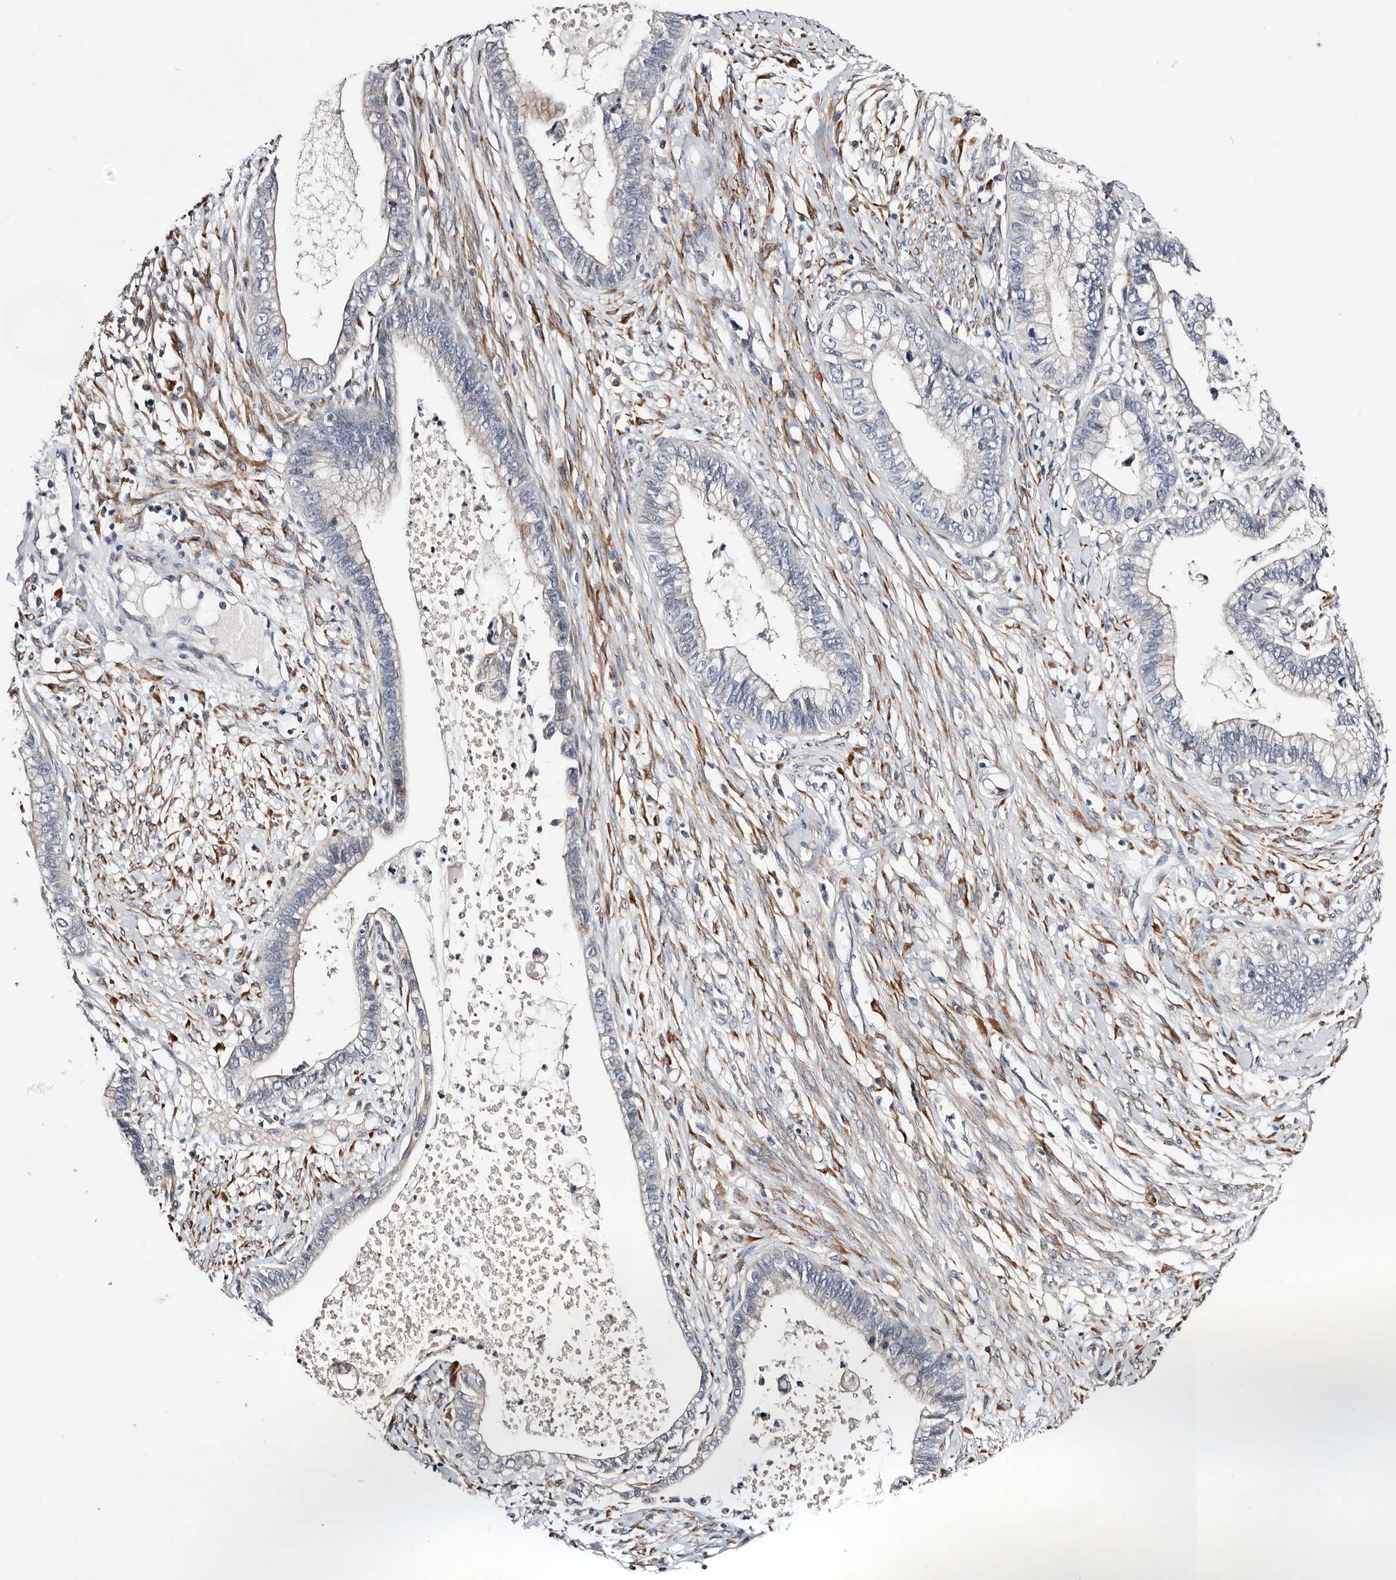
{"staining": {"intensity": "negative", "quantity": "none", "location": "none"}, "tissue": "cervical cancer", "cell_type": "Tumor cells", "image_type": "cancer", "snomed": [{"axis": "morphology", "description": "Adenocarcinoma, NOS"}, {"axis": "topography", "description": "Cervix"}], "caption": "Human cervical cancer stained for a protein using immunohistochemistry (IHC) exhibits no positivity in tumor cells.", "gene": "USH1C", "patient": {"sex": "female", "age": 44}}